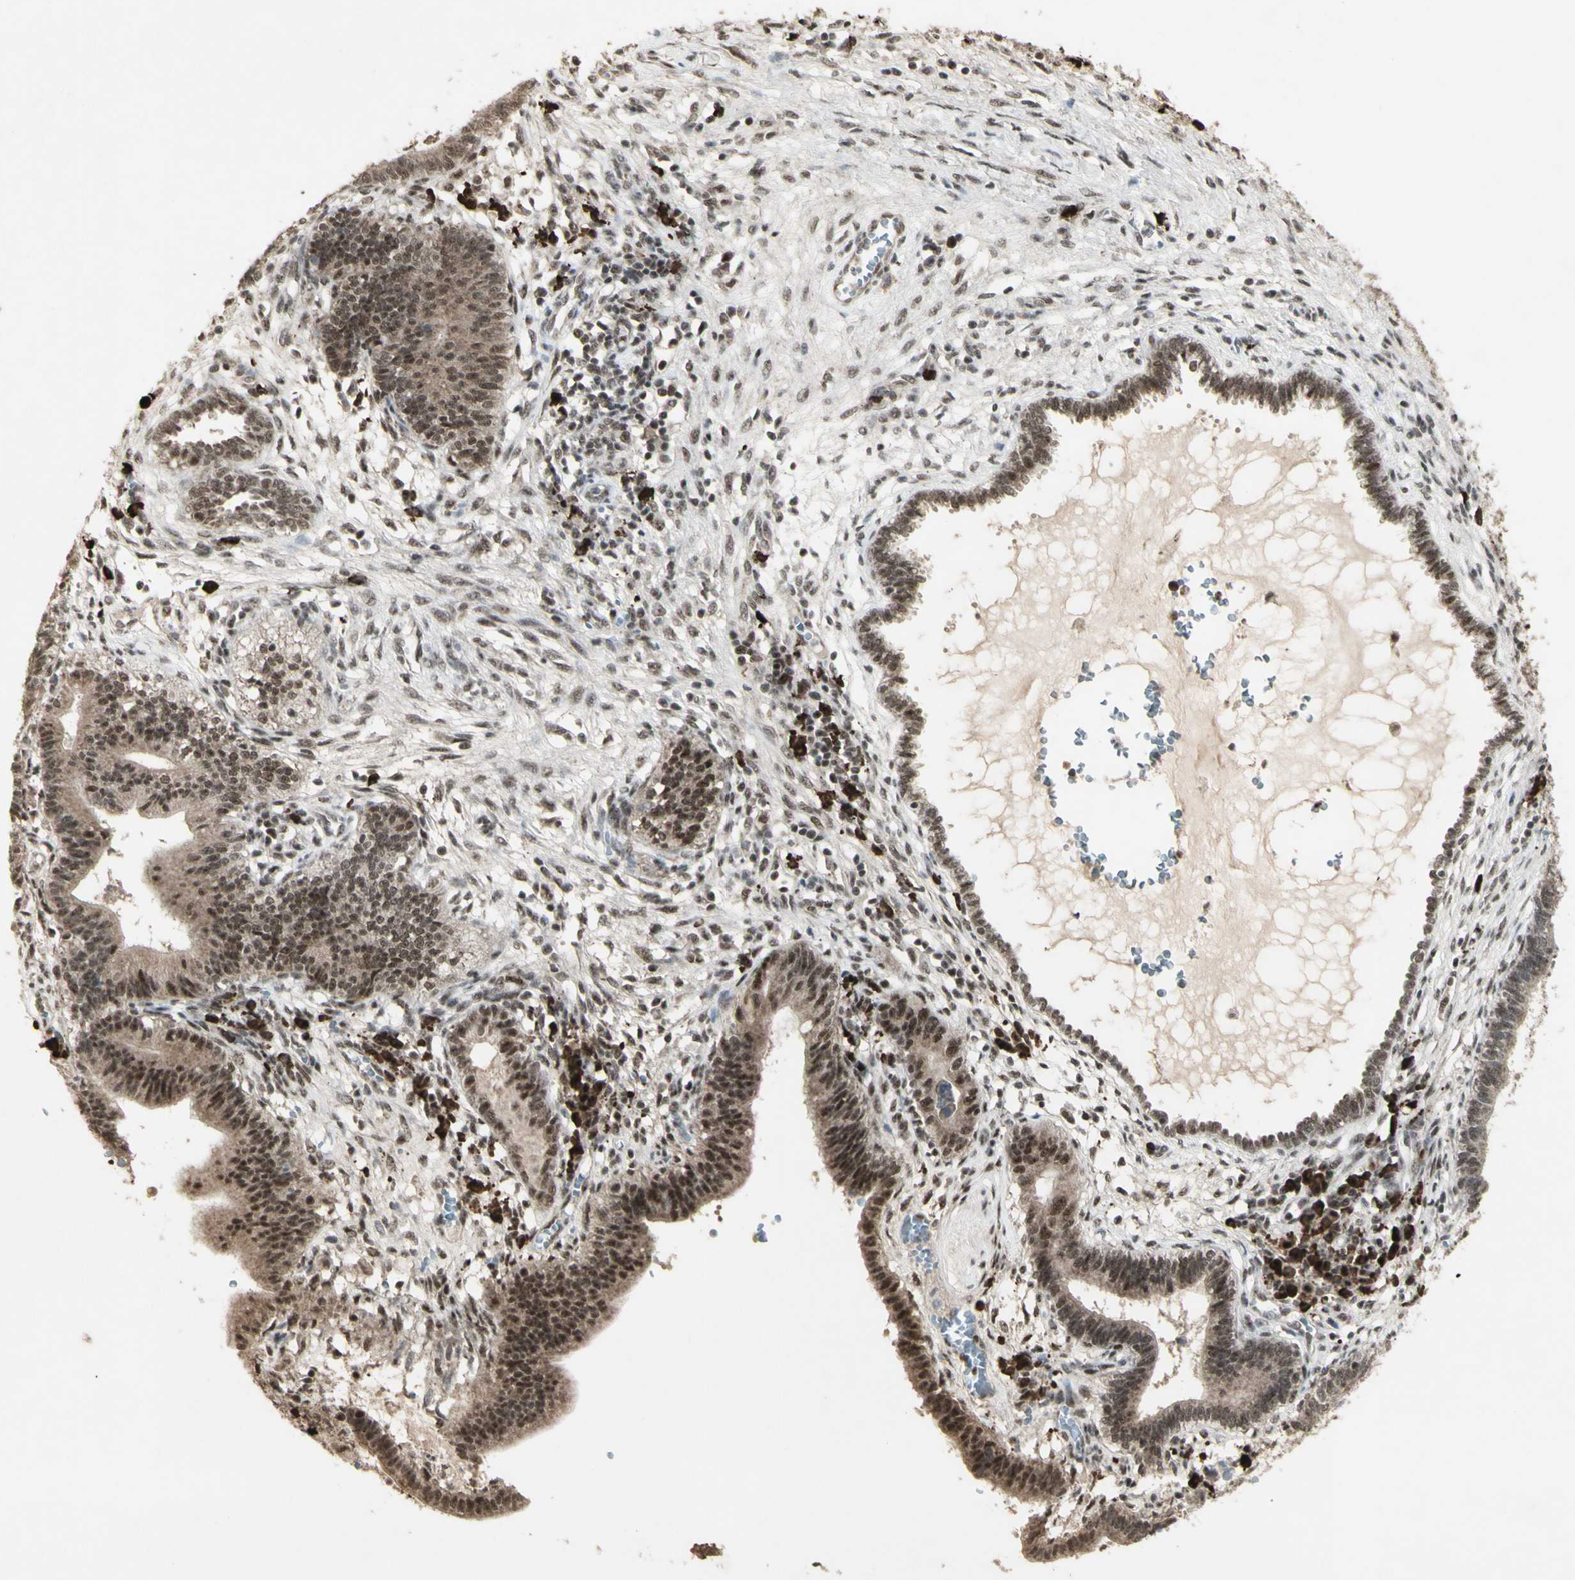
{"staining": {"intensity": "moderate", "quantity": "25%-75%", "location": "cytoplasmic/membranous,nuclear"}, "tissue": "cervical cancer", "cell_type": "Tumor cells", "image_type": "cancer", "snomed": [{"axis": "morphology", "description": "Adenocarcinoma, NOS"}, {"axis": "topography", "description": "Cervix"}], "caption": "Cervical adenocarcinoma stained with a brown dye demonstrates moderate cytoplasmic/membranous and nuclear positive staining in approximately 25%-75% of tumor cells.", "gene": "CCNT1", "patient": {"sex": "female", "age": 44}}